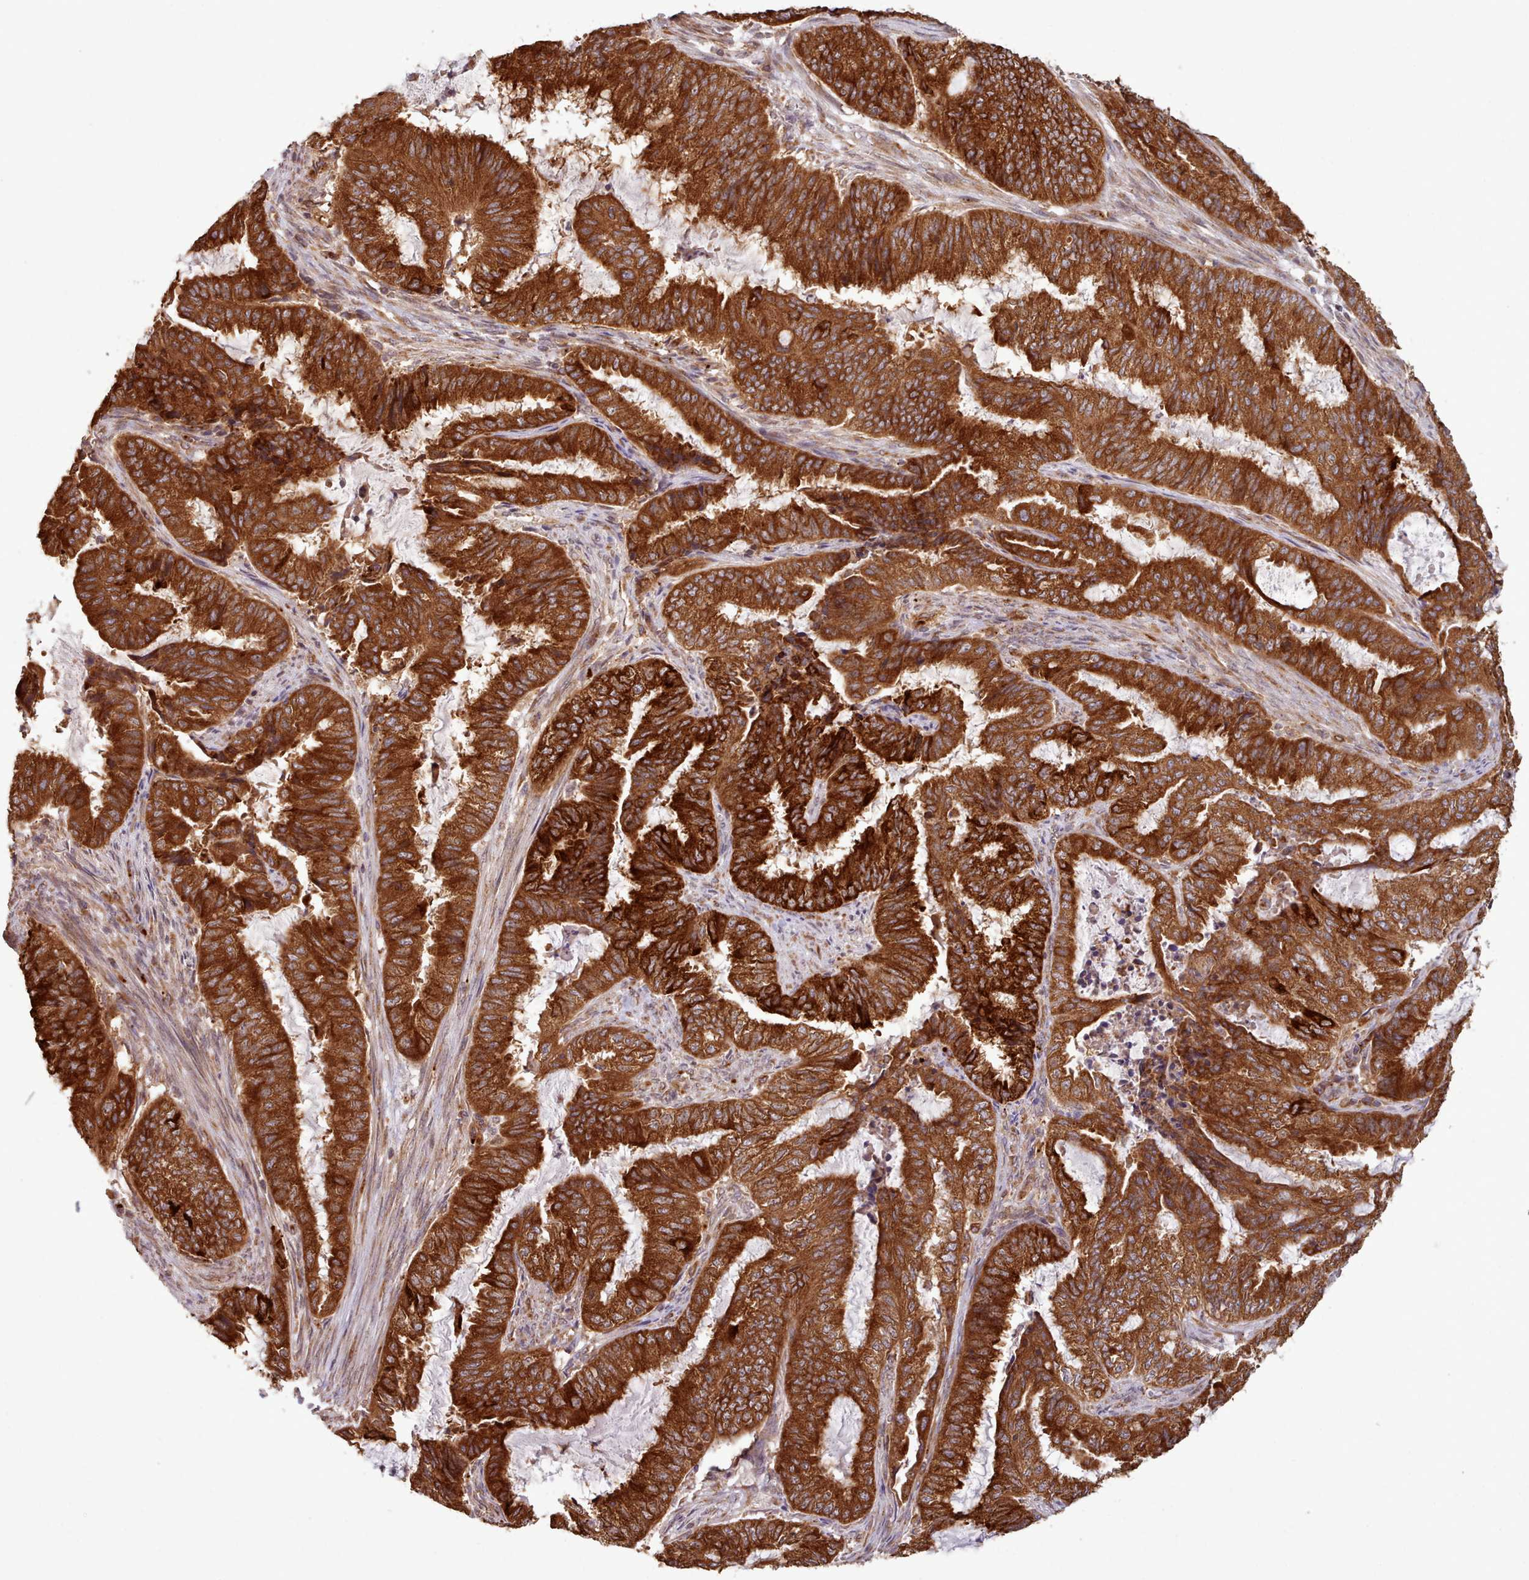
{"staining": {"intensity": "strong", "quantity": ">75%", "location": "cytoplasmic/membranous"}, "tissue": "endometrial cancer", "cell_type": "Tumor cells", "image_type": "cancer", "snomed": [{"axis": "morphology", "description": "Adenocarcinoma, NOS"}, {"axis": "topography", "description": "Endometrium"}], "caption": "IHC (DAB) staining of human adenocarcinoma (endometrial) demonstrates strong cytoplasmic/membranous protein staining in about >75% of tumor cells.", "gene": "CRYBG1", "patient": {"sex": "female", "age": 51}}